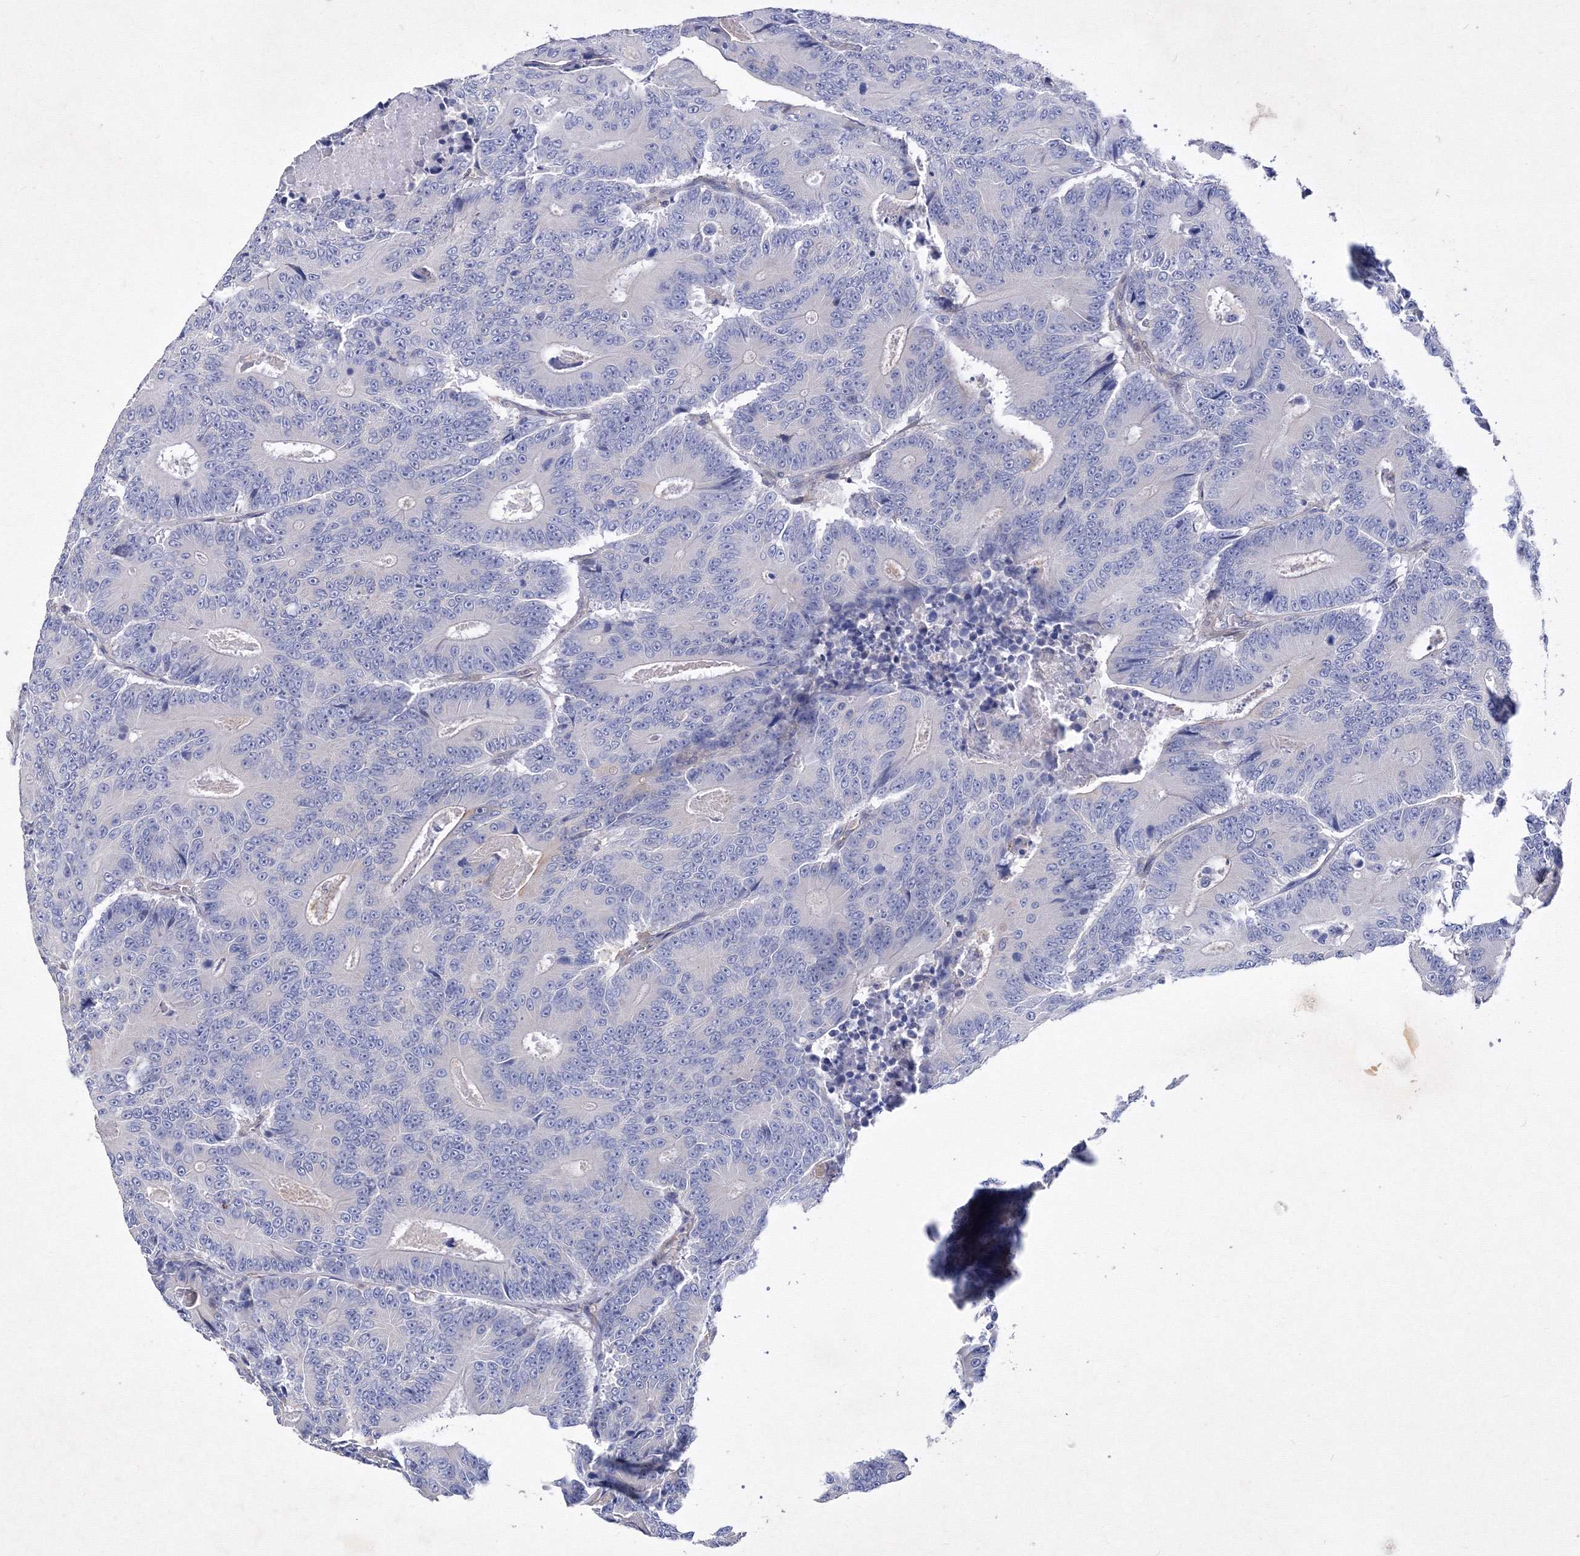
{"staining": {"intensity": "negative", "quantity": "none", "location": "none"}, "tissue": "colorectal cancer", "cell_type": "Tumor cells", "image_type": "cancer", "snomed": [{"axis": "morphology", "description": "Adenocarcinoma, NOS"}, {"axis": "topography", "description": "Colon"}], "caption": "Immunohistochemistry (IHC) histopathology image of neoplastic tissue: human colorectal adenocarcinoma stained with DAB demonstrates no significant protein expression in tumor cells.", "gene": "SNX18", "patient": {"sex": "male", "age": 83}}